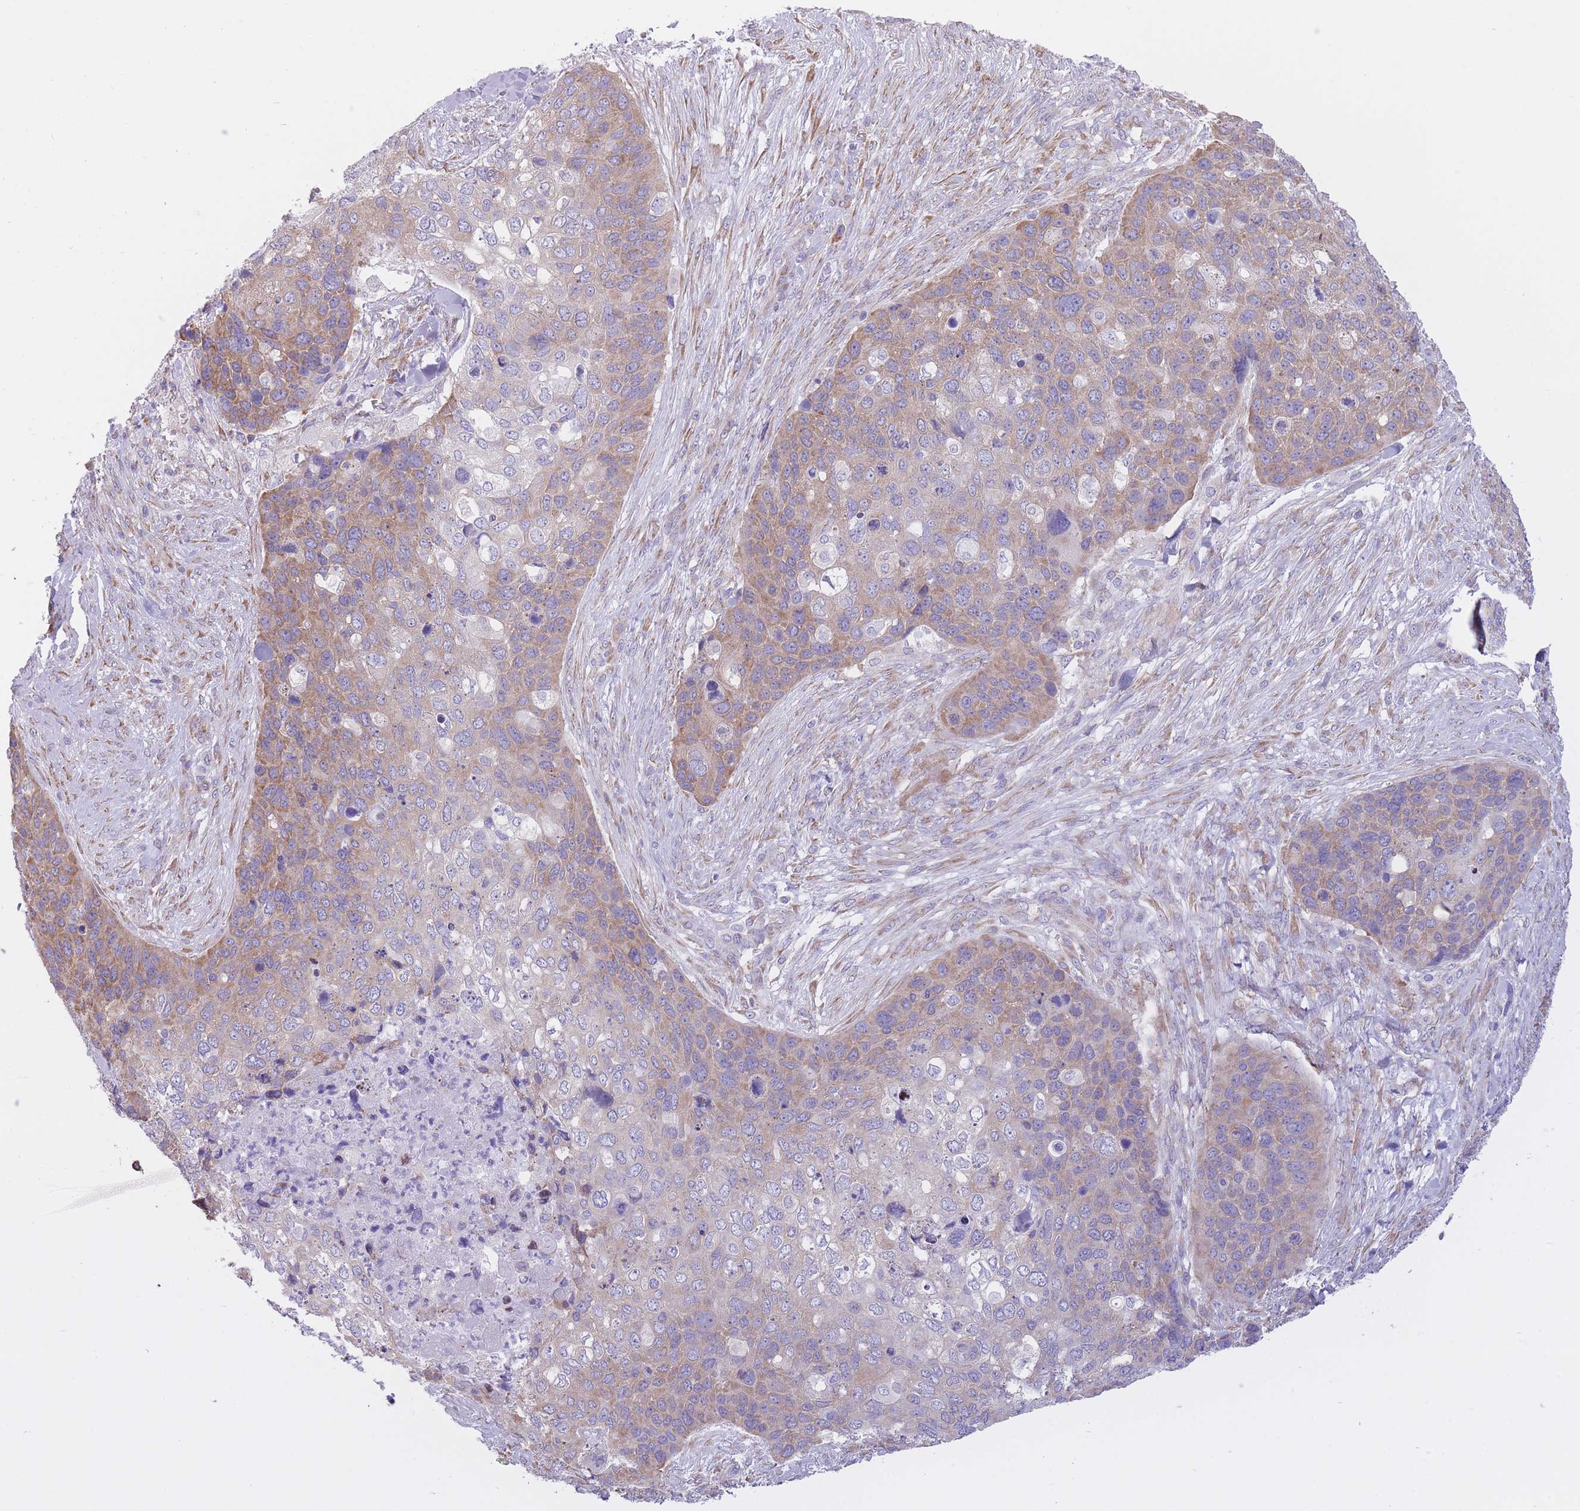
{"staining": {"intensity": "weak", "quantity": "25%-75%", "location": "cytoplasmic/membranous"}, "tissue": "skin cancer", "cell_type": "Tumor cells", "image_type": "cancer", "snomed": [{"axis": "morphology", "description": "Basal cell carcinoma"}, {"axis": "topography", "description": "Skin"}], "caption": "Immunohistochemical staining of human skin basal cell carcinoma demonstrates low levels of weak cytoplasmic/membranous expression in approximately 25%-75% of tumor cells.", "gene": "ZNF501", "patient": {"sex": "female", "age": 74}}